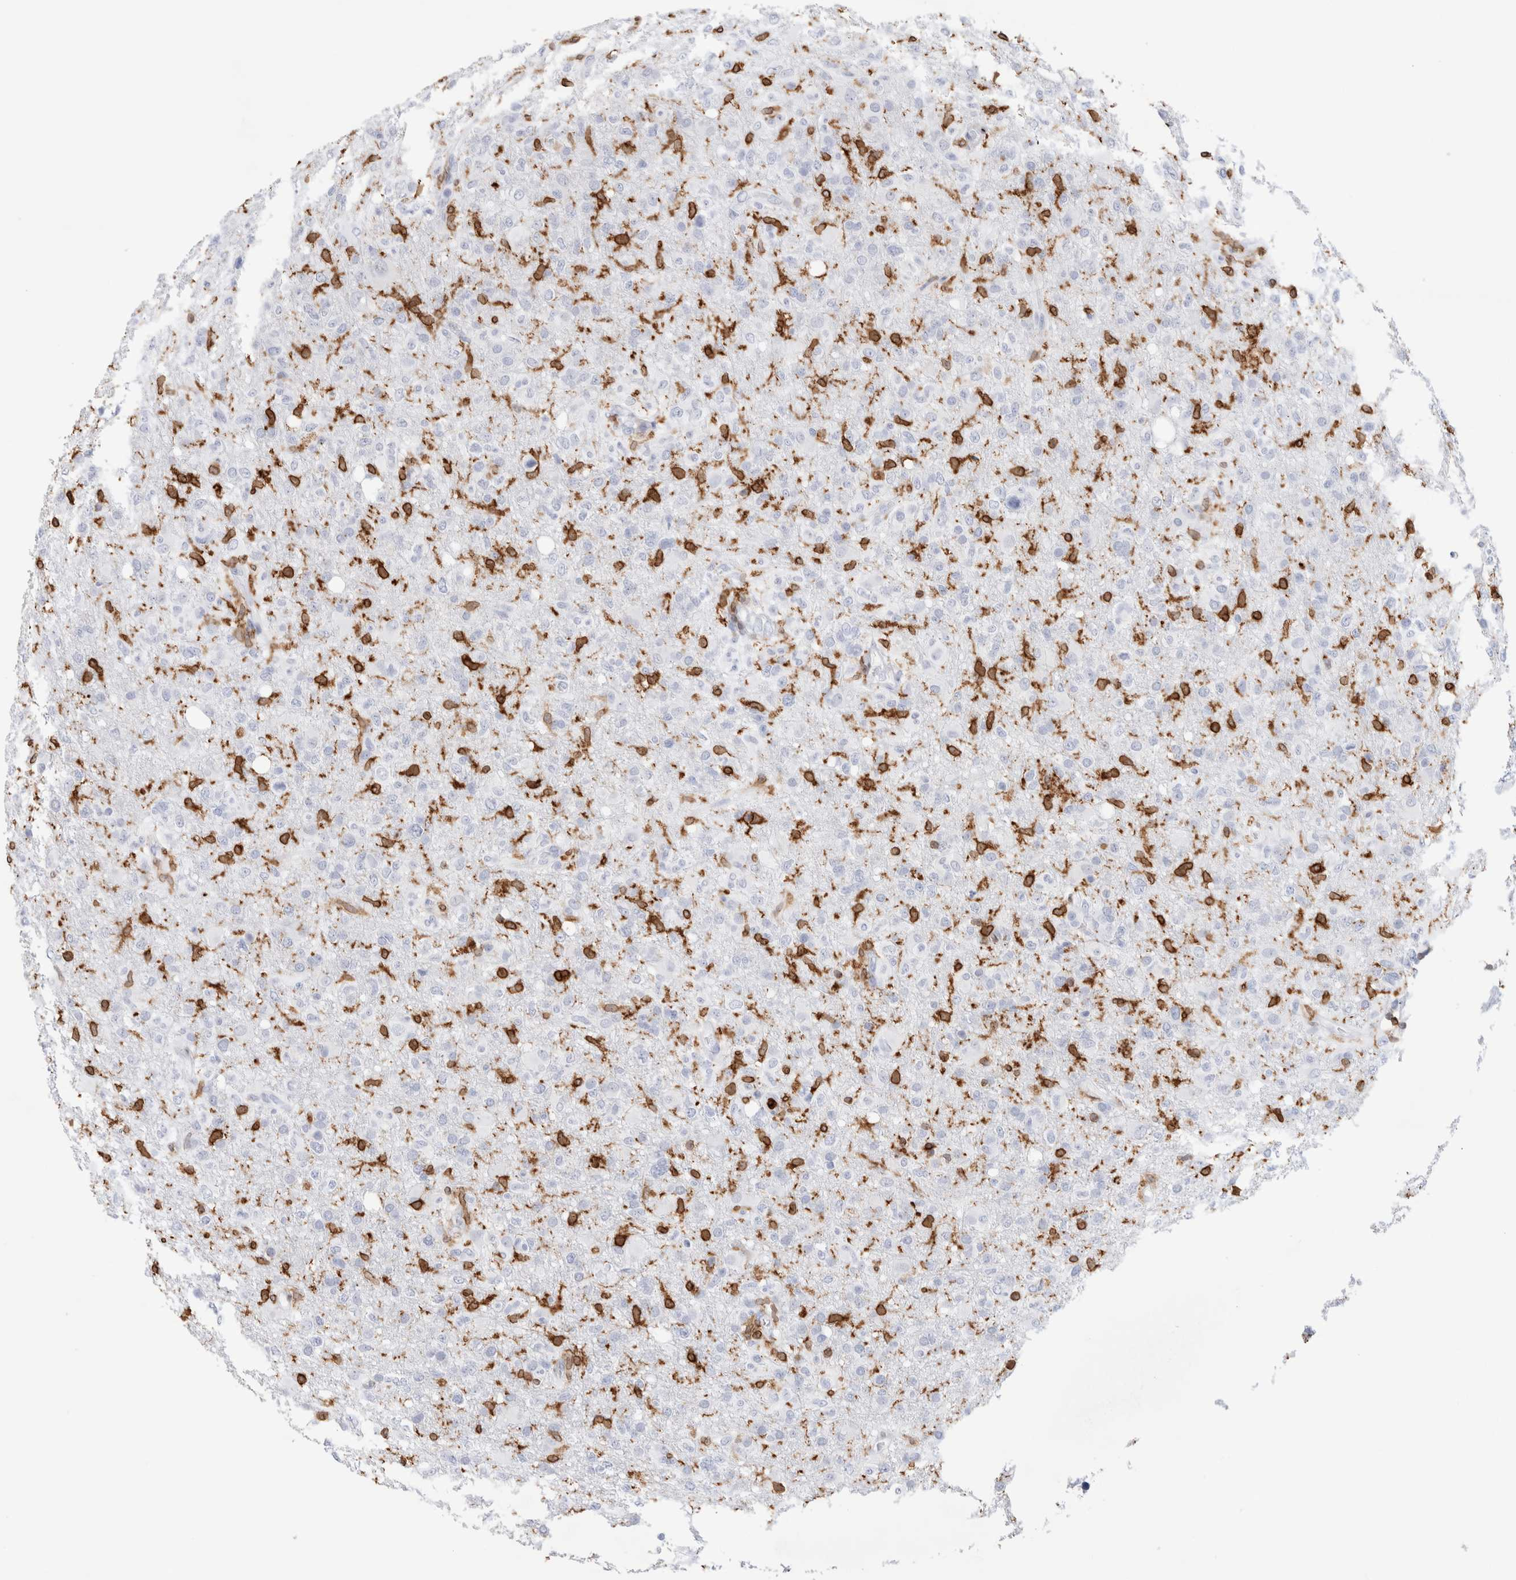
{"staining": {"intensity": "negative", "quantity": "none", "location": "none"}, "tissue": "glioma", "cell_type": "Tumor cells", "image_type": "cancer", "snomed": [{"axis": "morphology", "description": "Glioma, malignant, High grade"}, {"axis": "topography", "description": "Brain"}], "caption": "IHC of glioma shows no positivity in tumor cells. (DAB (3,3'-diaminobenzidine) IHC with hematoxylin counter stain).", "gene": "ALOX5AP", "patient": {"sex": "female", "age": 57}}